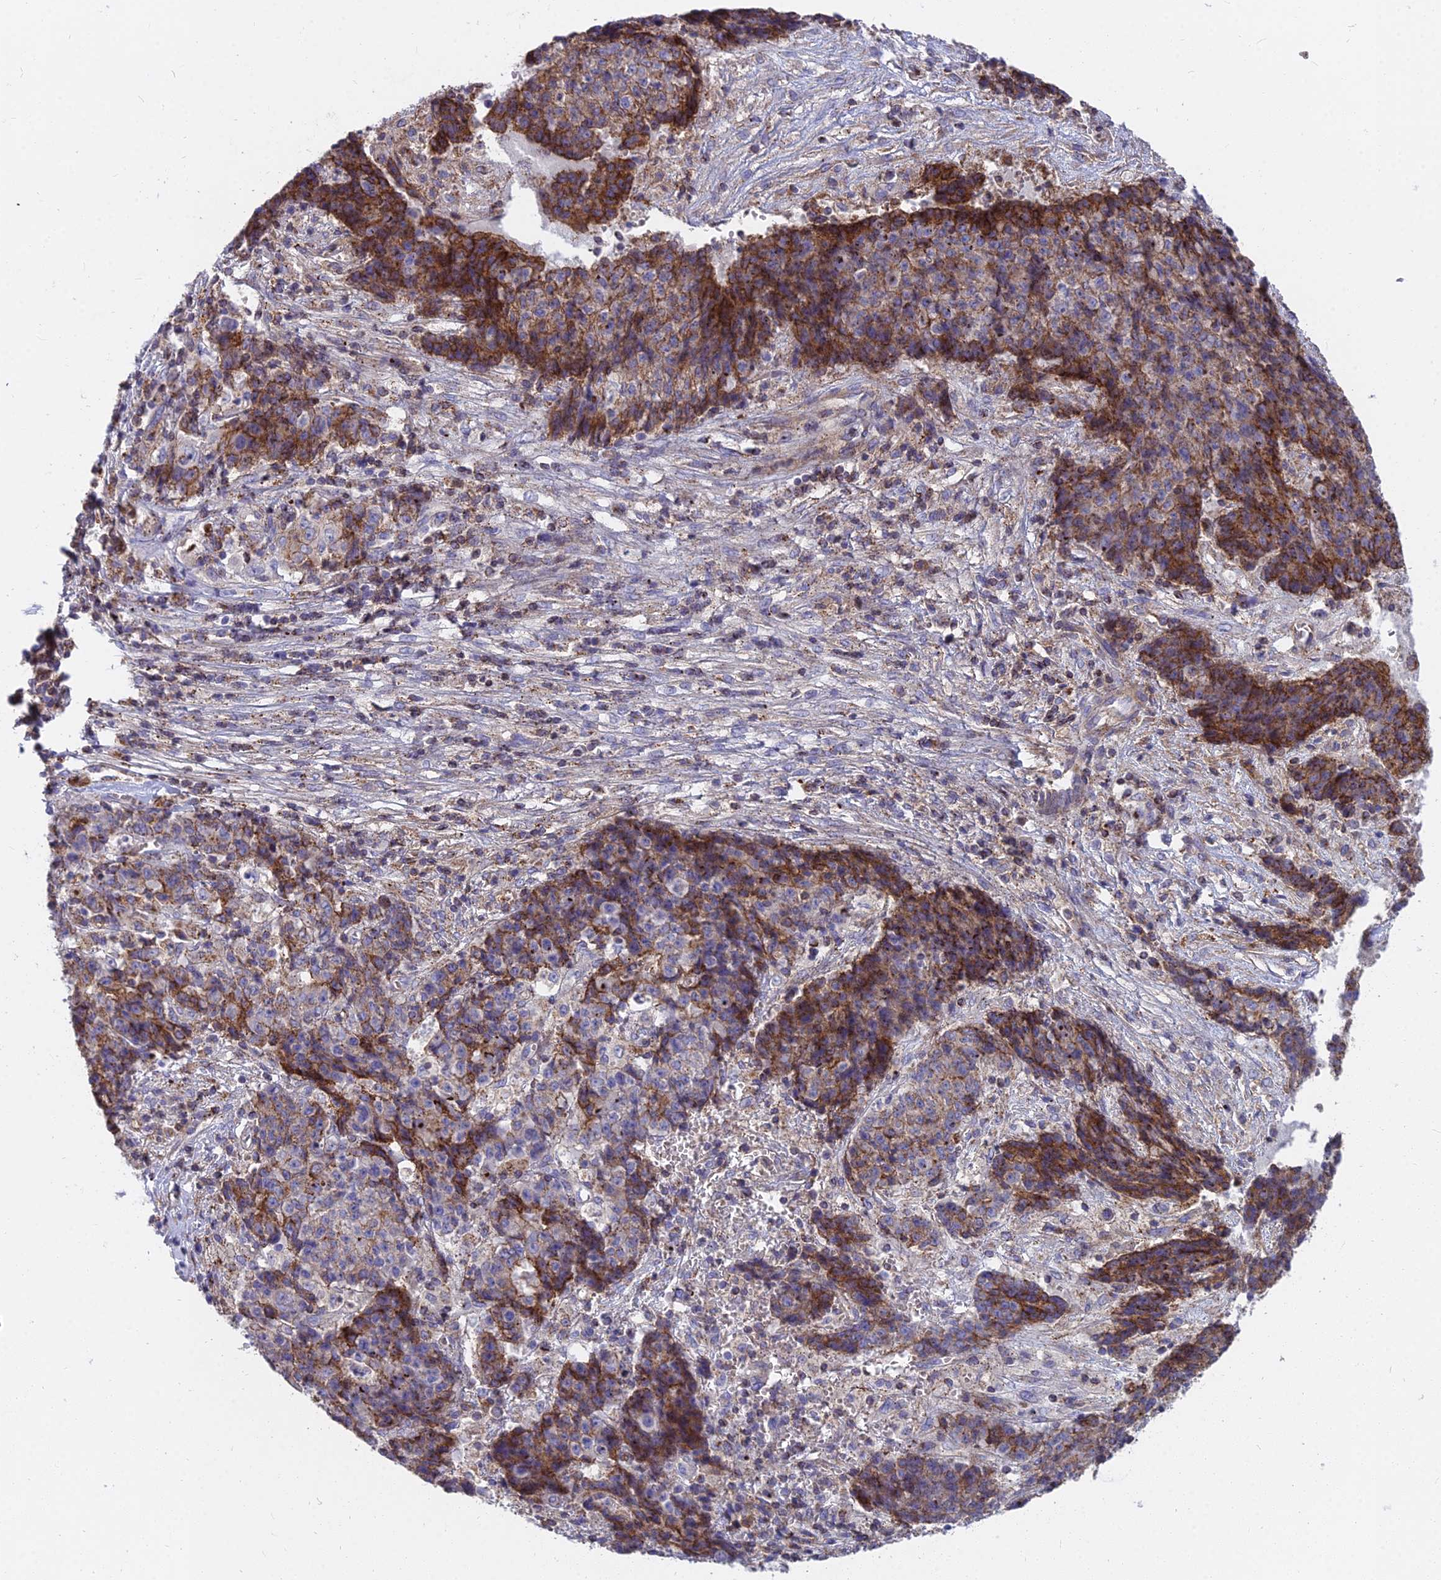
{"staining": {"intensity": "moderate", "quantity": "25%-75%", "location": "cytoplasmic/membranous"}, "tissue": "ovarian cancer", "cell_type": "Tumor cells", "image_type": "cancer", "snomed": [{"axis": "morphology", "description": "Carcinoma, endometroid"}, {"axis": "topography", "description": "Ovary"}], "caption": "IHC image of endometroid carcinoma (ovarian) stained for a protein (brown), which demonstrates medium levels of moderate cytoplasmic/membranous expression in about 25%-75% of tumor cells.", "gene": "FRMPD1", "patient": {"sex": "female", "age": 42}}